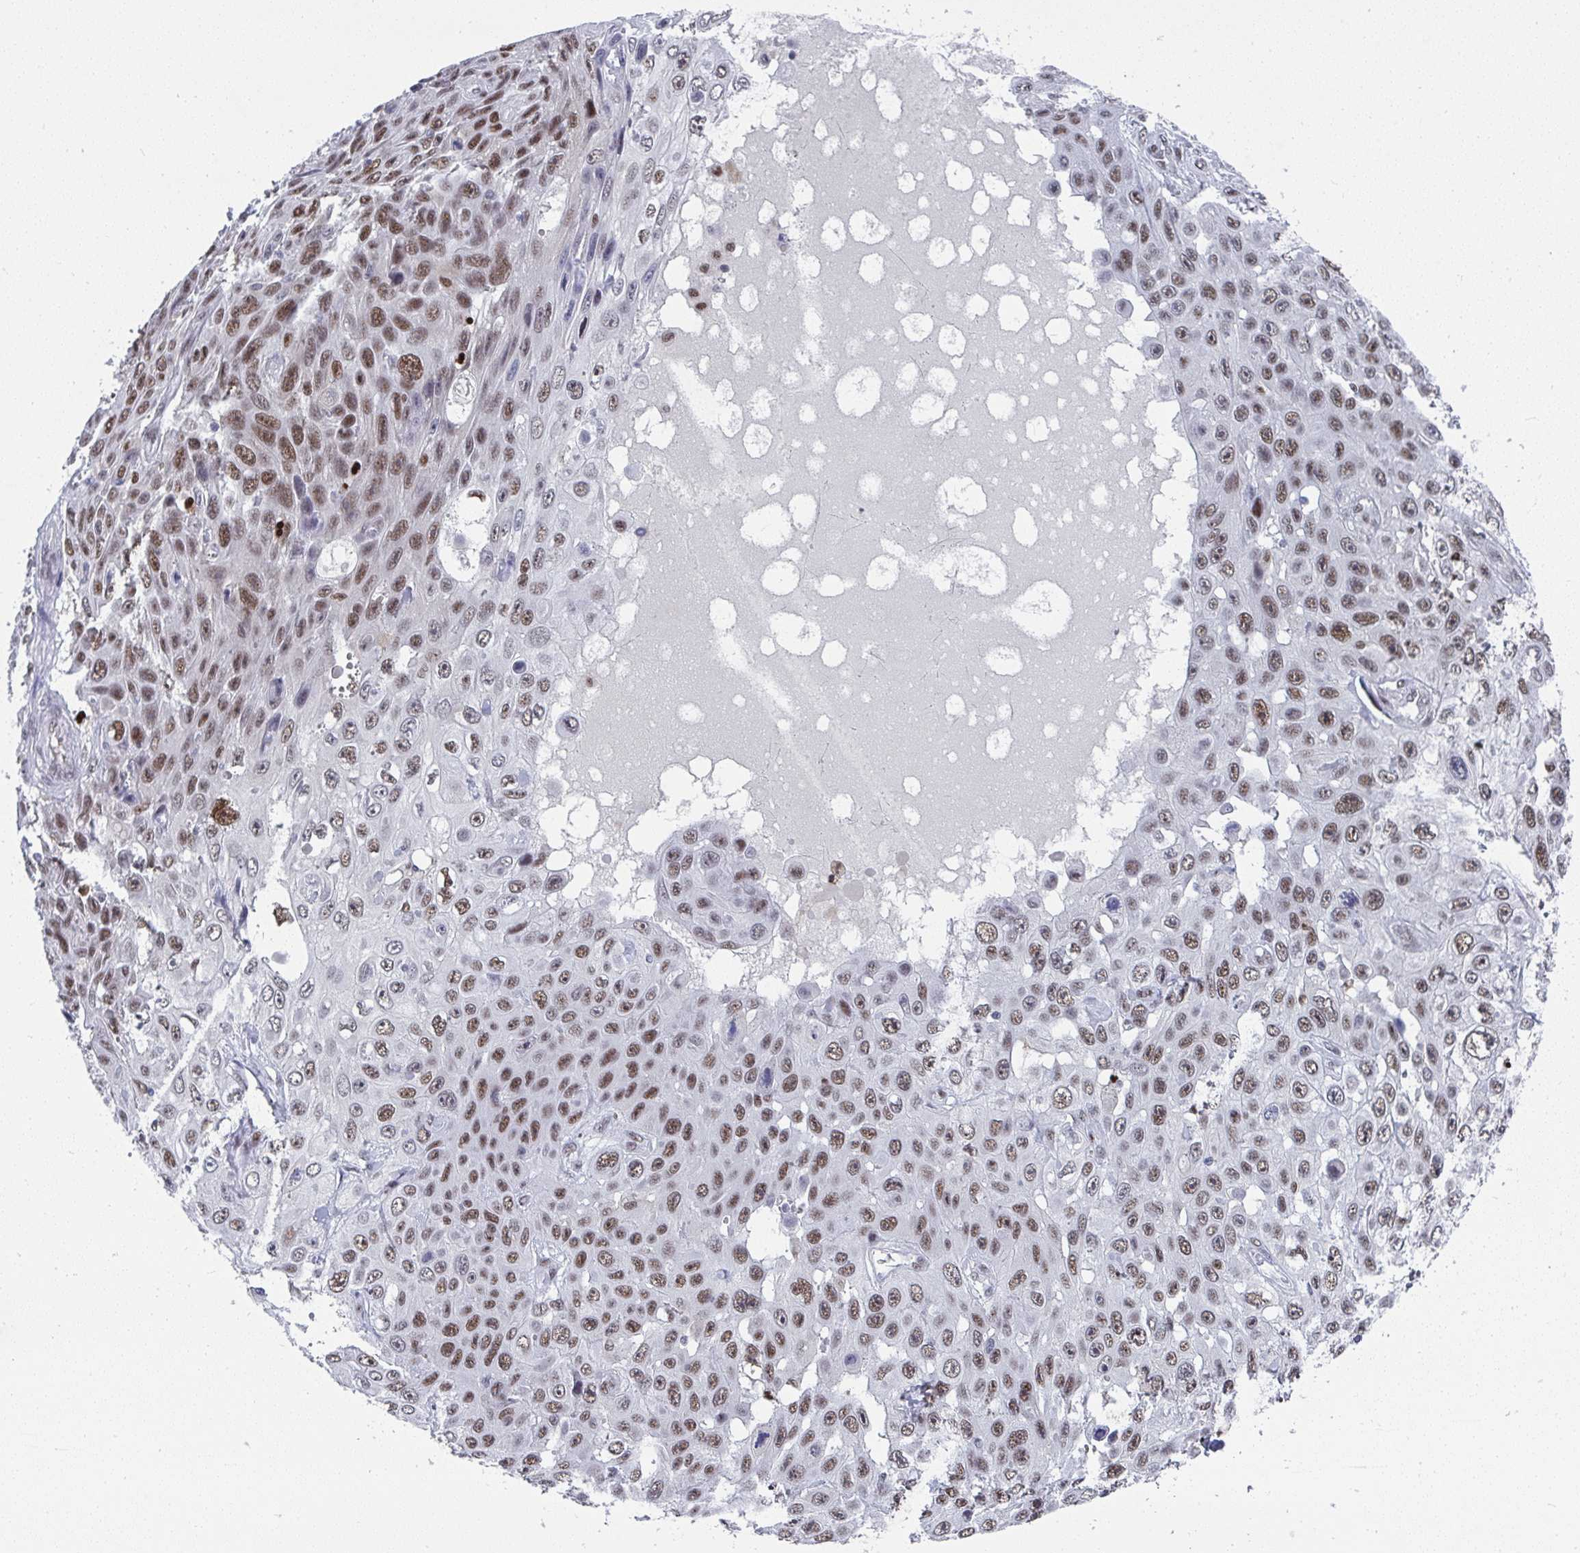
{"staining": {"intensity": "moderate", "quantity": ">75%", "location": "nuclear"}, "tissue": "skin cancer", "cell_type": "Tumor cells", "image_type": "cancer", "snomed": [{"axis": "morphology", "description": "Squamous cell carcinoma, NOS"}, {"axis": "topography", "description": "Skin"}], "caption": "Skin squamous cell carcinoma was stained to show a protein in brown. There is medium levels of moderate nuclear expression in approximately >75% of tumor cells.", "gene": "JDP2", "patient": {"sex": "male", "age": 82}}